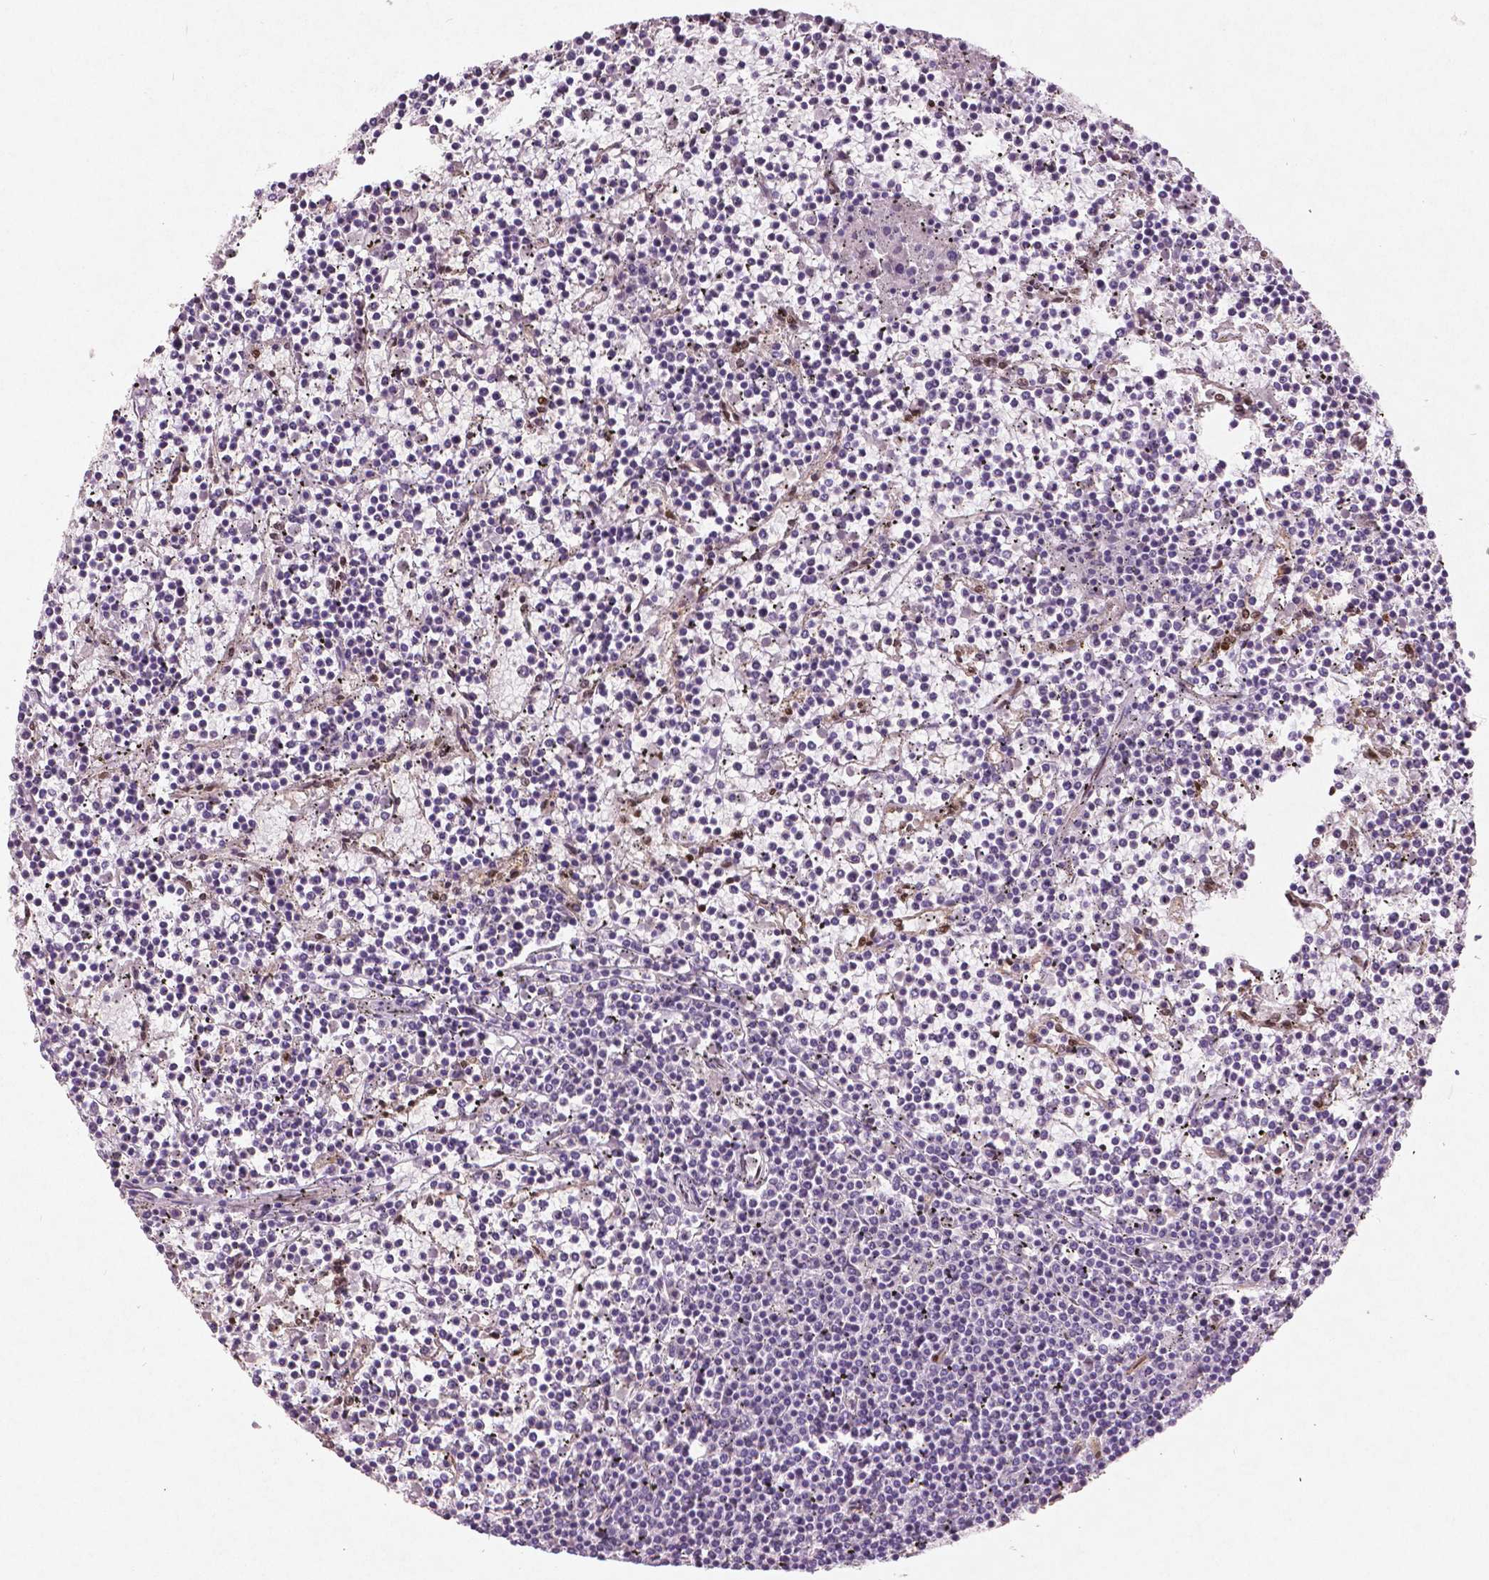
{"staining": {"intensity": "negative", "quantity": "none", "location": "none"}, "tissue": "lymphoma", "cell_type": "Tumor cells", "image_type": "cancer", "snomed": [{"axis": "morphology", "description": "Malignant lymphoma, non-Hodgkin's type, Low grade"}, {"axis": "topography", "description": "Spleen"}], "caption": "High magnification brightfield microscopy of low-grade malignant lymphoma, non-Hodgkin's type stained with DAB (brown) and counterstained with hematoxylin (blue): tumor cells show no significant expression.", "gene": "WWTR1", "patient": {"sex": "female", "age": 19}}